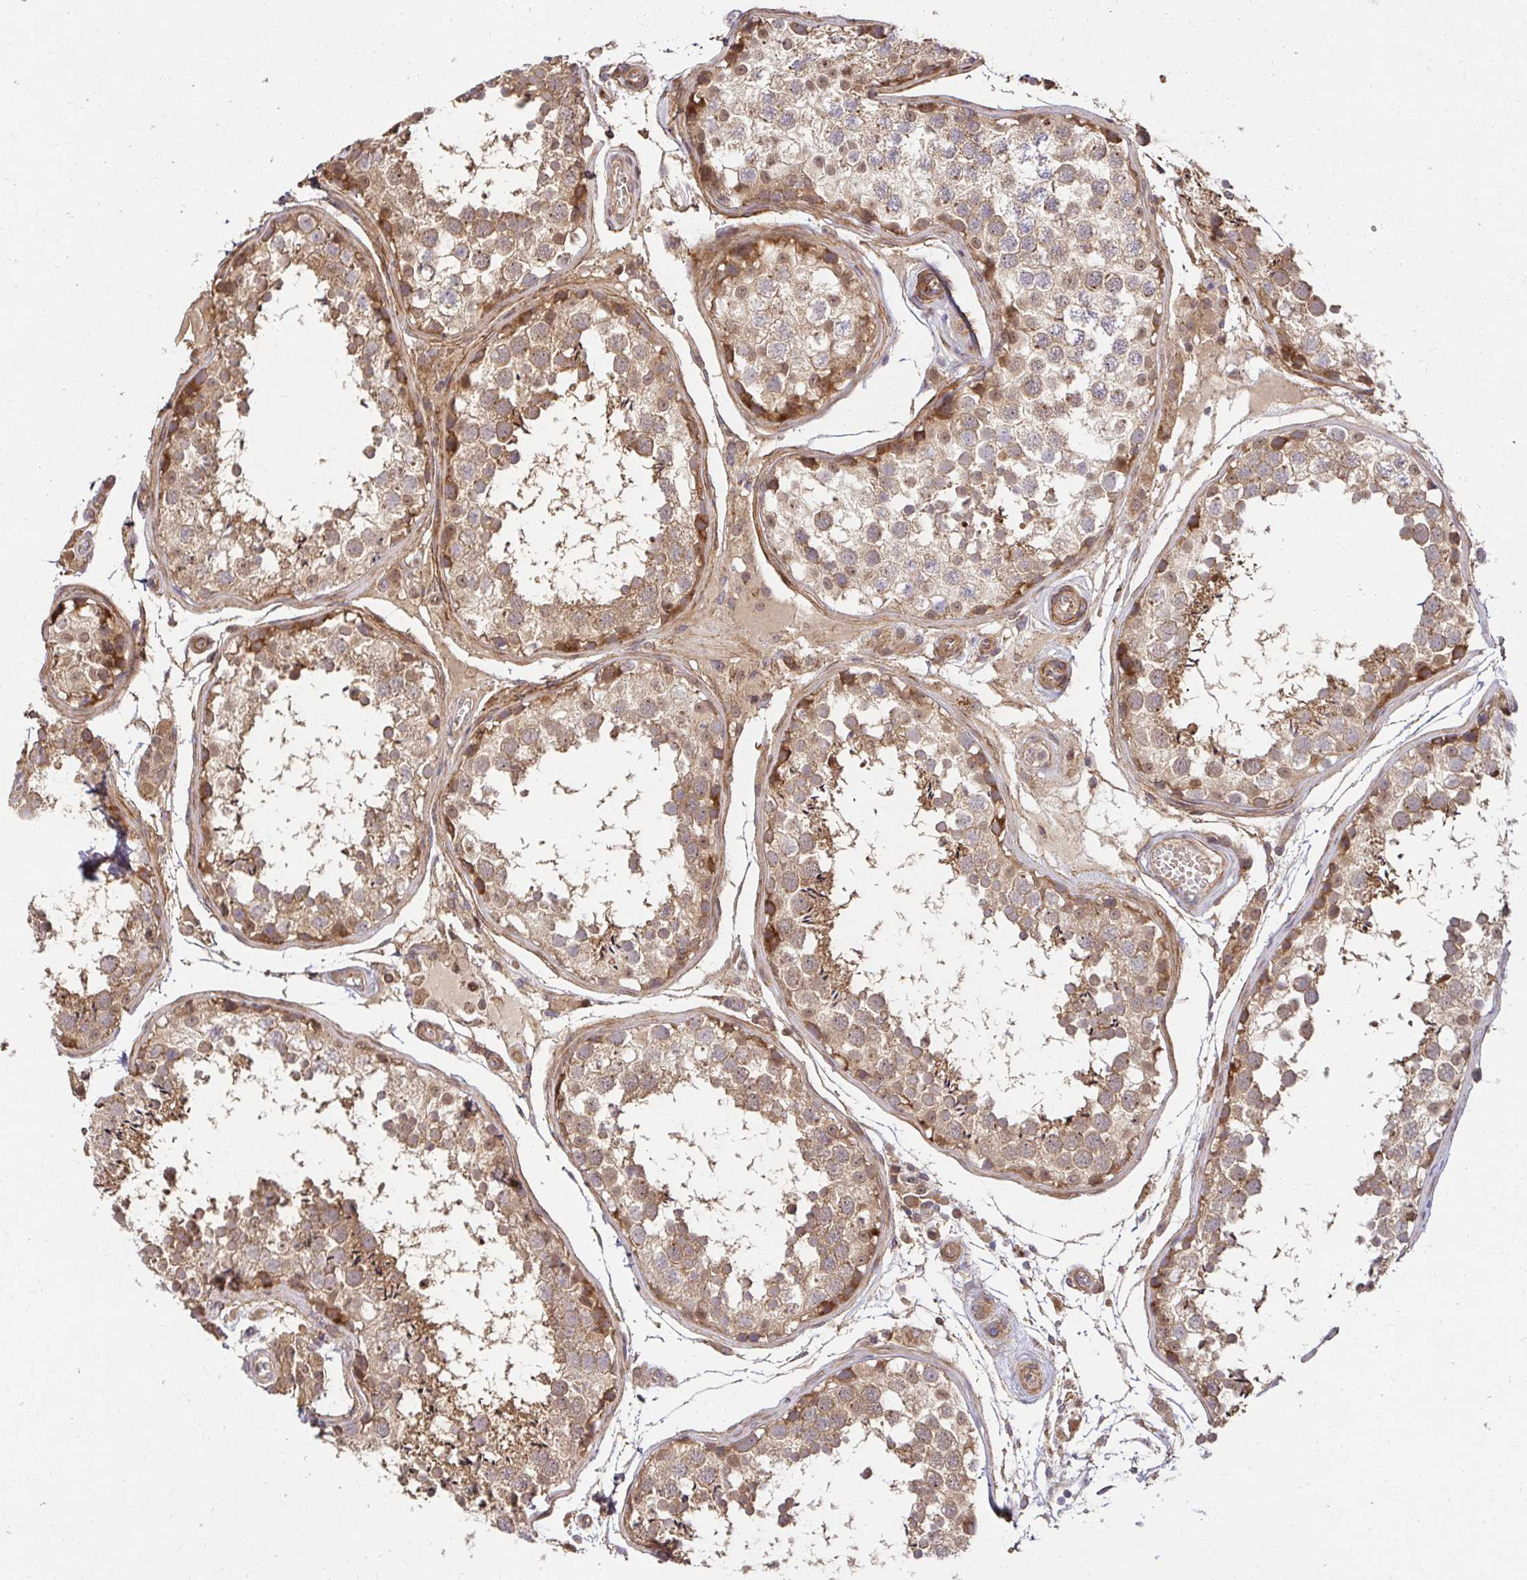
{"staining": {"intensity": "moderate", "quantity": "25%-75%", "location": "cytoplasmic/membranous,nuclear"}, "tissue": "testis", "cell_type": "Cells in seminiferous ducts", "image_type": "normal", "snomed": [{"axis": "morphology", "description": "Normal tissue, NOS"}, {"axis": "topography", "description": "Testis"}], "caption": "About 25%-75% of cells in seminiferous ducts in normal human testis reveal moderate cytoplasmic/membranous,nuclear protein staining as visualized by brown immunohistochemical staining.", "gene": "PSMA4", "patient": {"sex": "male", "age": 29}}